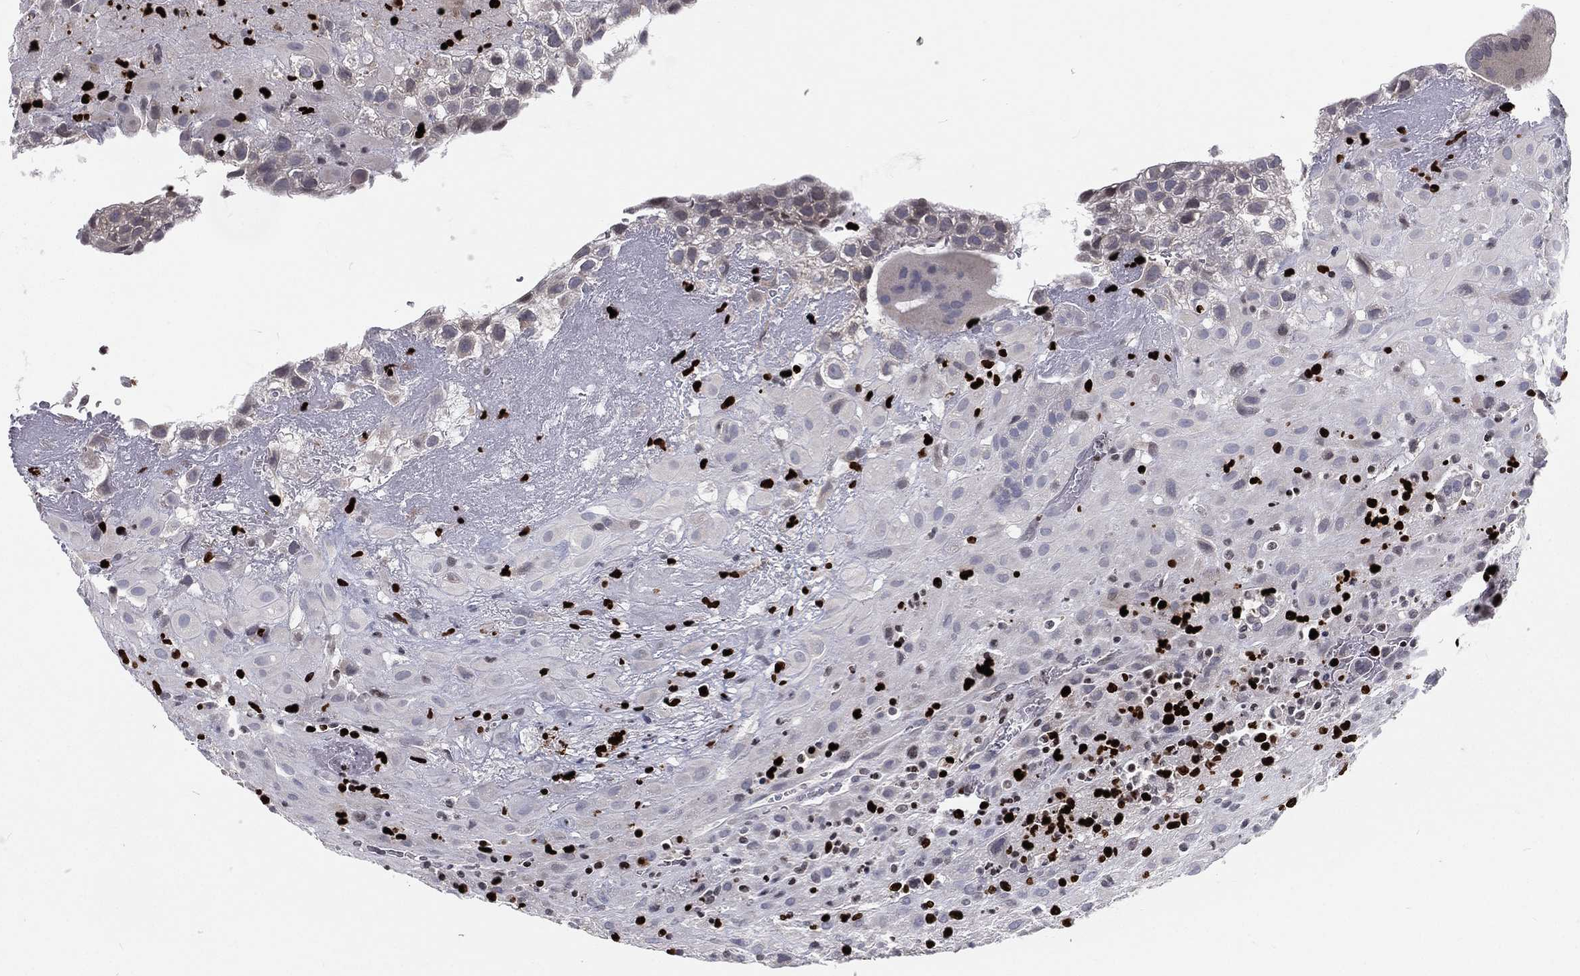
{"staining": {"intensity": "negative", "quantity": "none", "location": "none"}, "tissue": "placenta", "cell_type": "Decidual cells", "image_type": "normal", "snomed": [{"axis": "morphology", "description": "Normal tissue, NOS"}, {"axis": "topography", "description": "Placenta"}], "caption": "There is no significant expression in decidual cells of placenta. (DAB (3,3'-diaminobenzidine) IHC visualized using brightfield microscopy, high magnification).", "gene": "MNDA", "patient": {"sex": "female", "age": 19}}